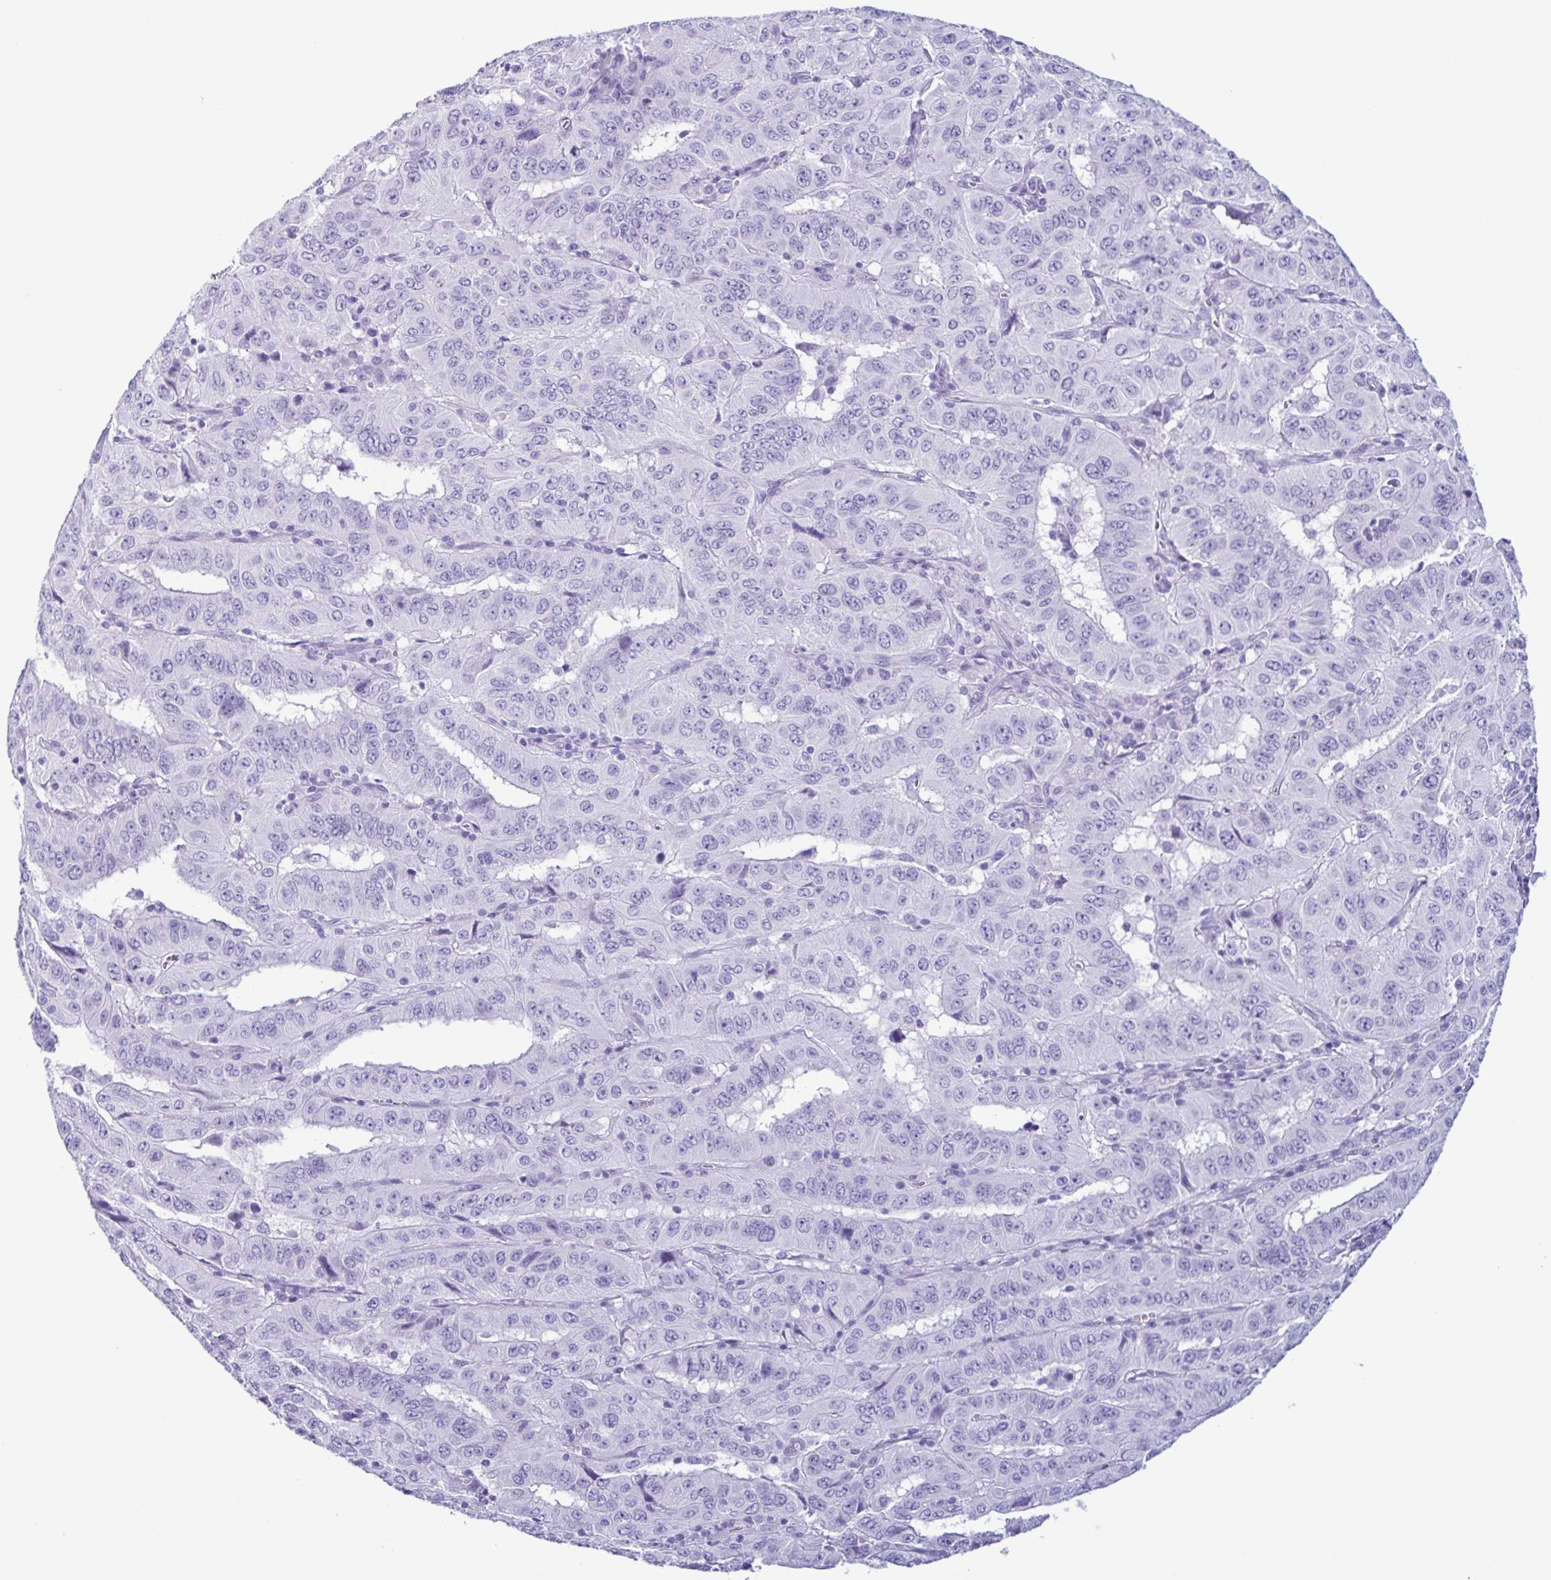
{"staining": {"intensity": "negative", "quantity": "none", "location": "none"}, "tissue": "pancreatic cancer", "cell_type": "Tumor cells", "image_type": "cancer", "snomed": [{"axis": "morphology", "description": "Adenocarcinoma, NOS"}, {"axis": "topography", "description": "Pancreas"}], "caption": "Immunohistochemistry of pancreatic cancer reveals no positivity in tumor cells. (DAB immunohistochemistry, high magnification).", "gene": "LTF", "patient": {"sex": "male", "age": 63}}